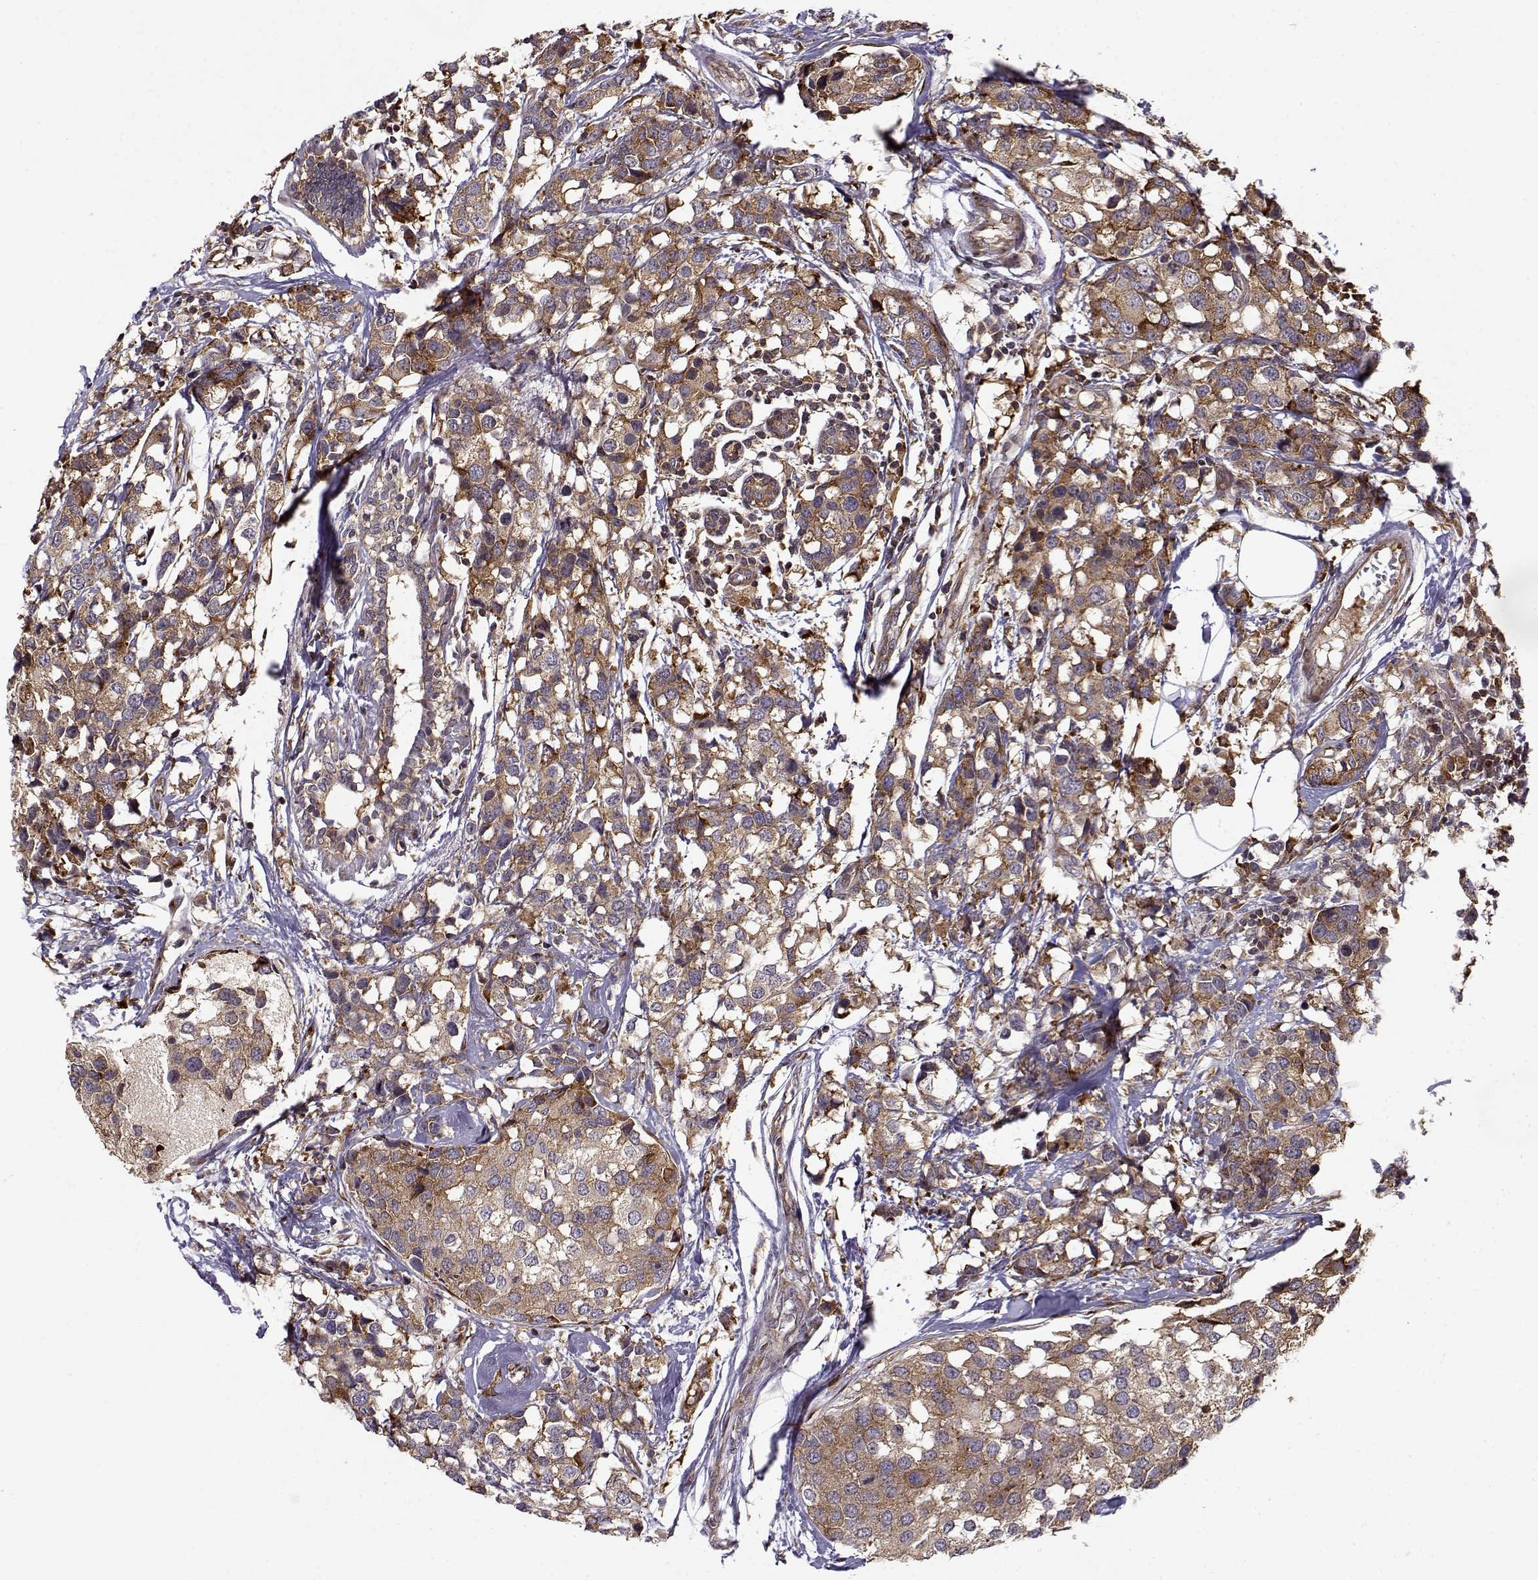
{"staining": {"intensity": "strong", "quantity": ">75%", "location": "cytoplasmic/membranous"}, "tissue": "breast cancer", "cell_type": "Tumor cells", "image_type": "cancer", "snomed": [{"axis": "morphology", "description": "Lobular carcinoma"}, {"axis": "topography", "description": "Breast"}], "caption": "Protein expression by immunohistochemistry (IHC) exhibits strong cytoplasmic/membranous expression in approximately >75% of tumor cells in lobular carcinoma (breast).", "gene": "RPL31", "patient": {"sex": "female", "age": 59}}